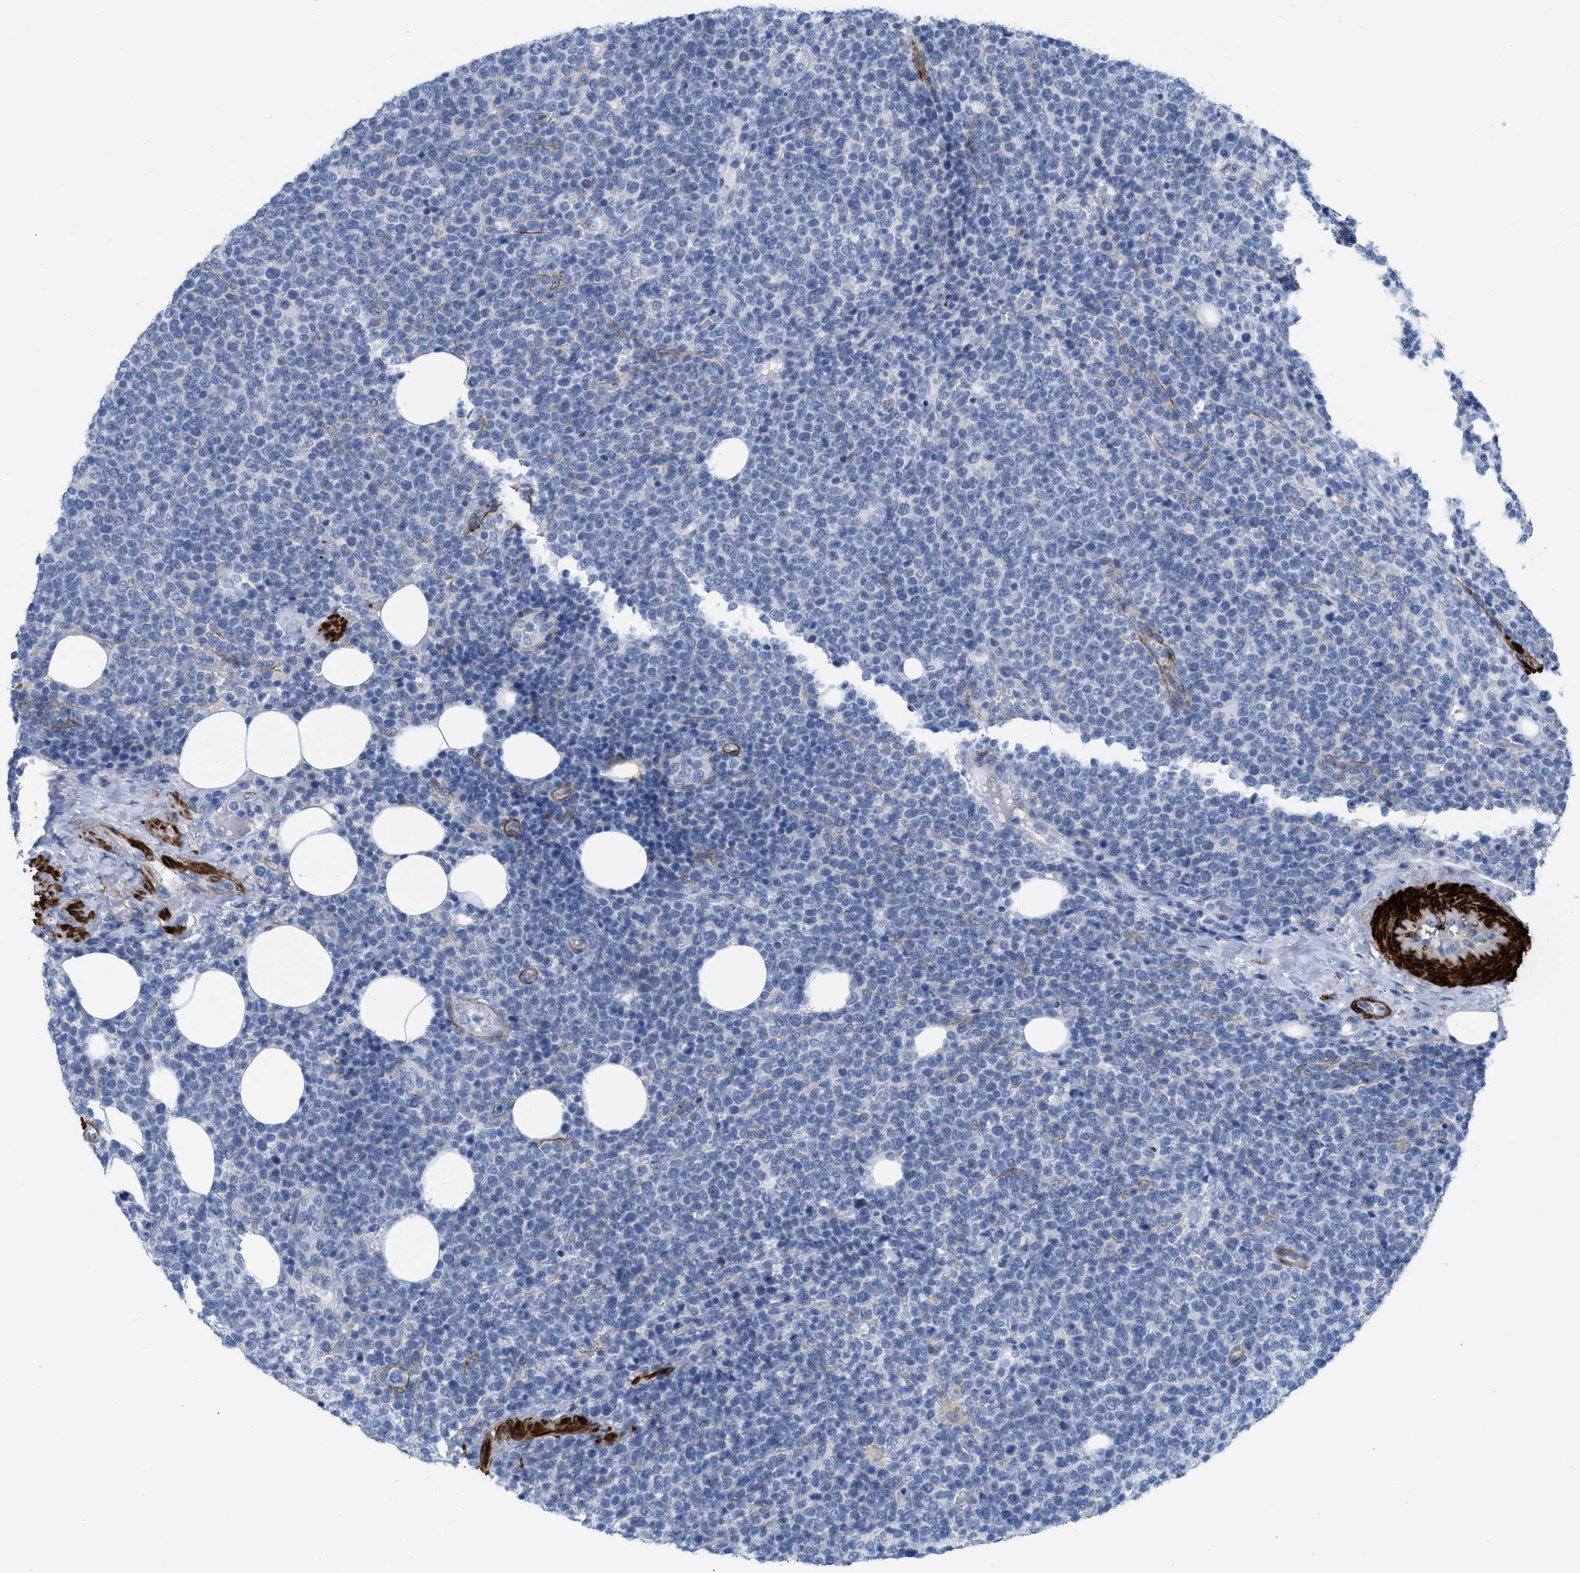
{"staining": {"intensity": "negative", "quantity": "none", "location": "none"}, "tissue": "lymphoma", "cell_type": "Tumor cells", "image_type": "cancer", "snomed": [{"axis": "morphology", "description": "Malignant lymphoma, non-Hodgkin's type, High grade"}, {"axis": "topography", "description": "Lymph node"}], "caption": "Immunohistochemistry (IHC) histopathology image of human lymphoma stained for a protein (brown), which displays no expression in tumor cells.", "gene": "TAGLN", "patient": {"sex": "male", "age": 61}}